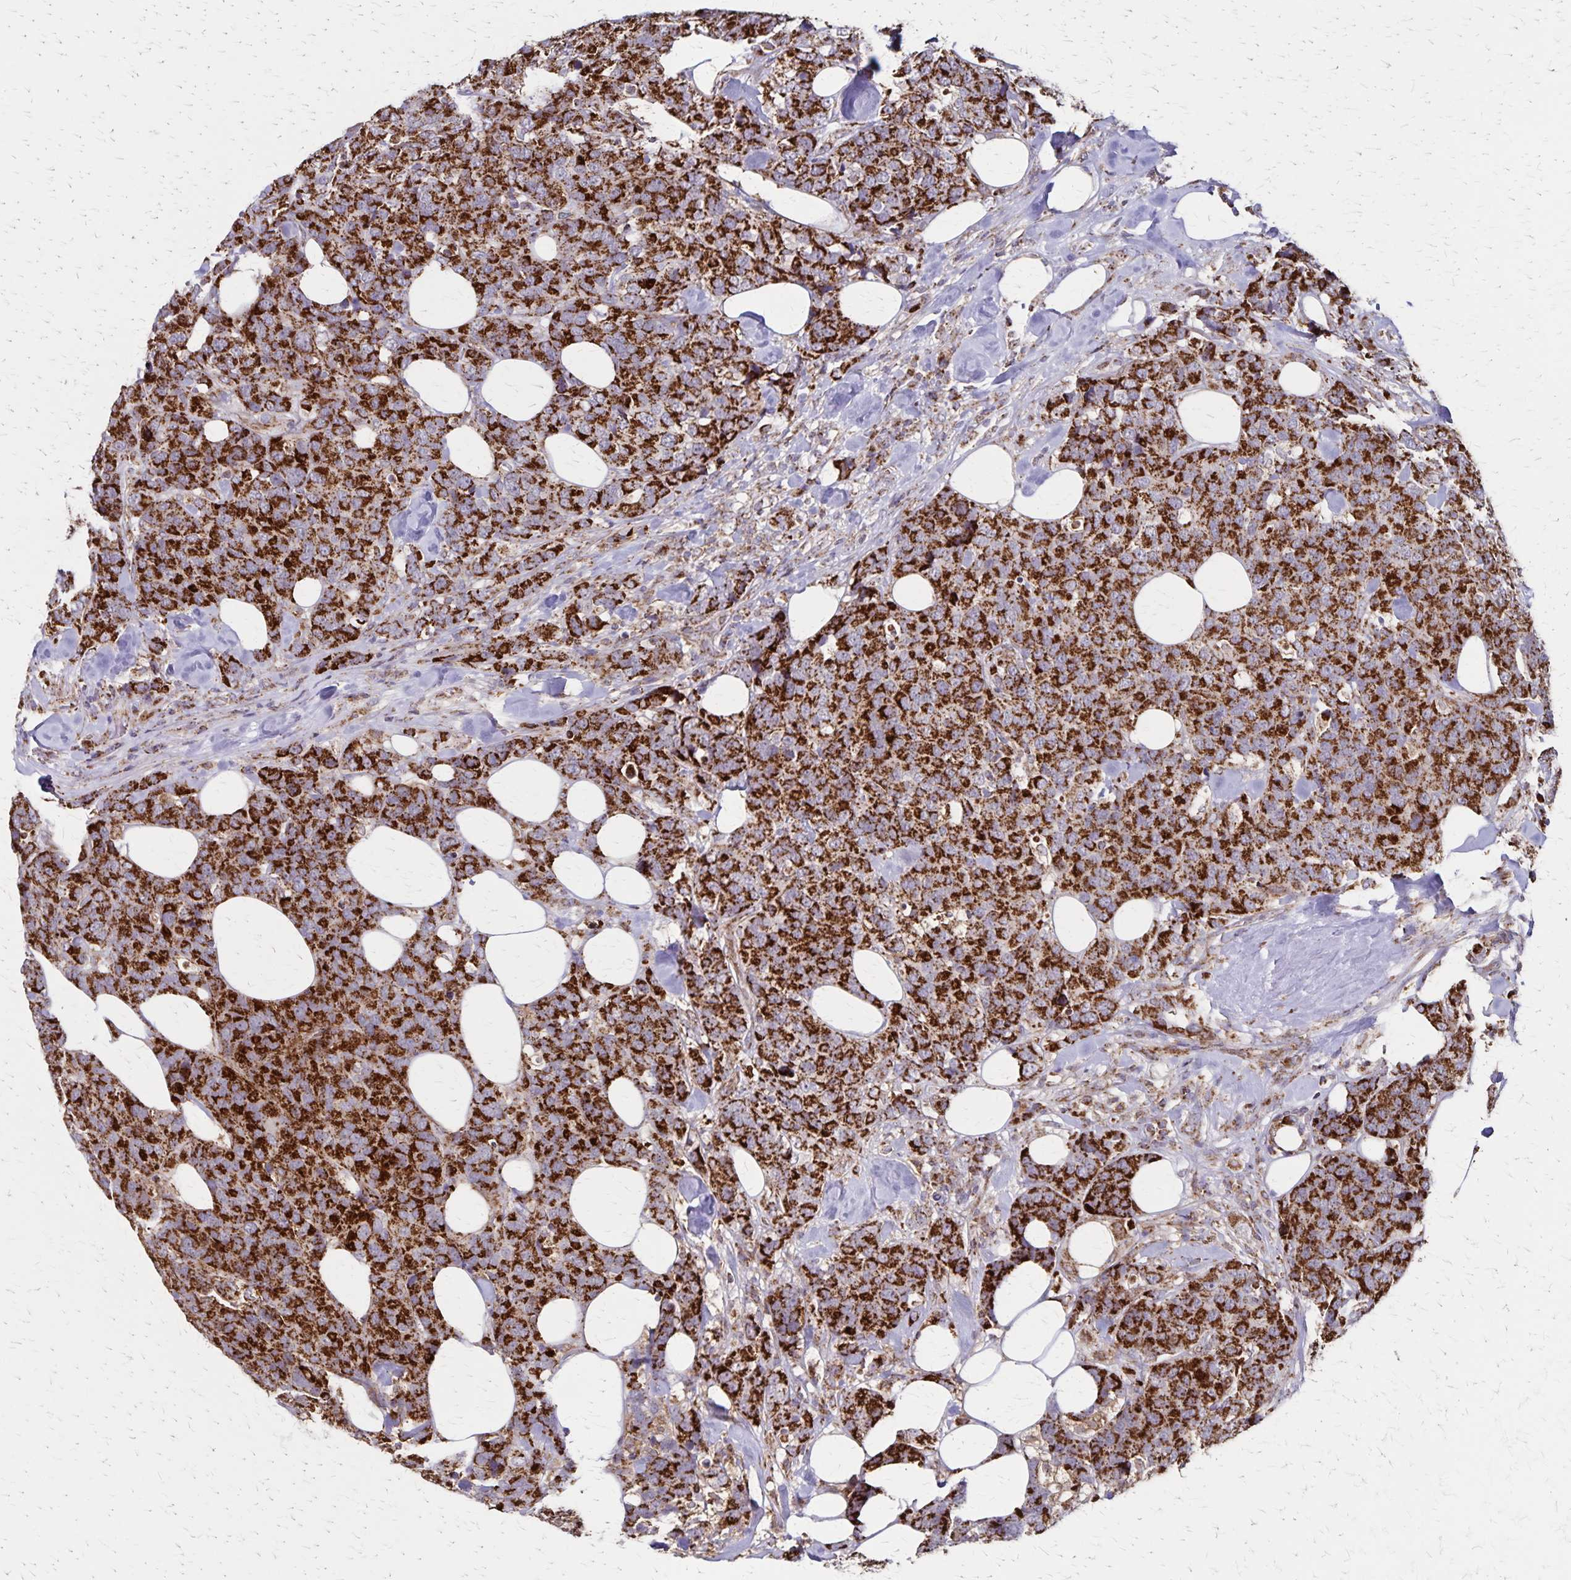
{"staining": {"intensity": "strong", "quantity": ">75%", "location": "cytoplasmic/membranous"}, "tissue": "breast cancer", "cell_type": "Tumor cells", "image_type": "cancer", "snomed": [{"axis": "morphology", "description": "Lobular carcinoma"}, {"axis": "topography", "description": "Breast"}], "caption": "Brown immunohistochemical staining in breast lobular carcinoma displays strong cytoplasmic/membranous expression in about >75% of tumor cells. (Brightfield microscopy of DAB IHC at high magnification).", "gene": "NFS1", "patient": {"sex": "female", "age": 59}}